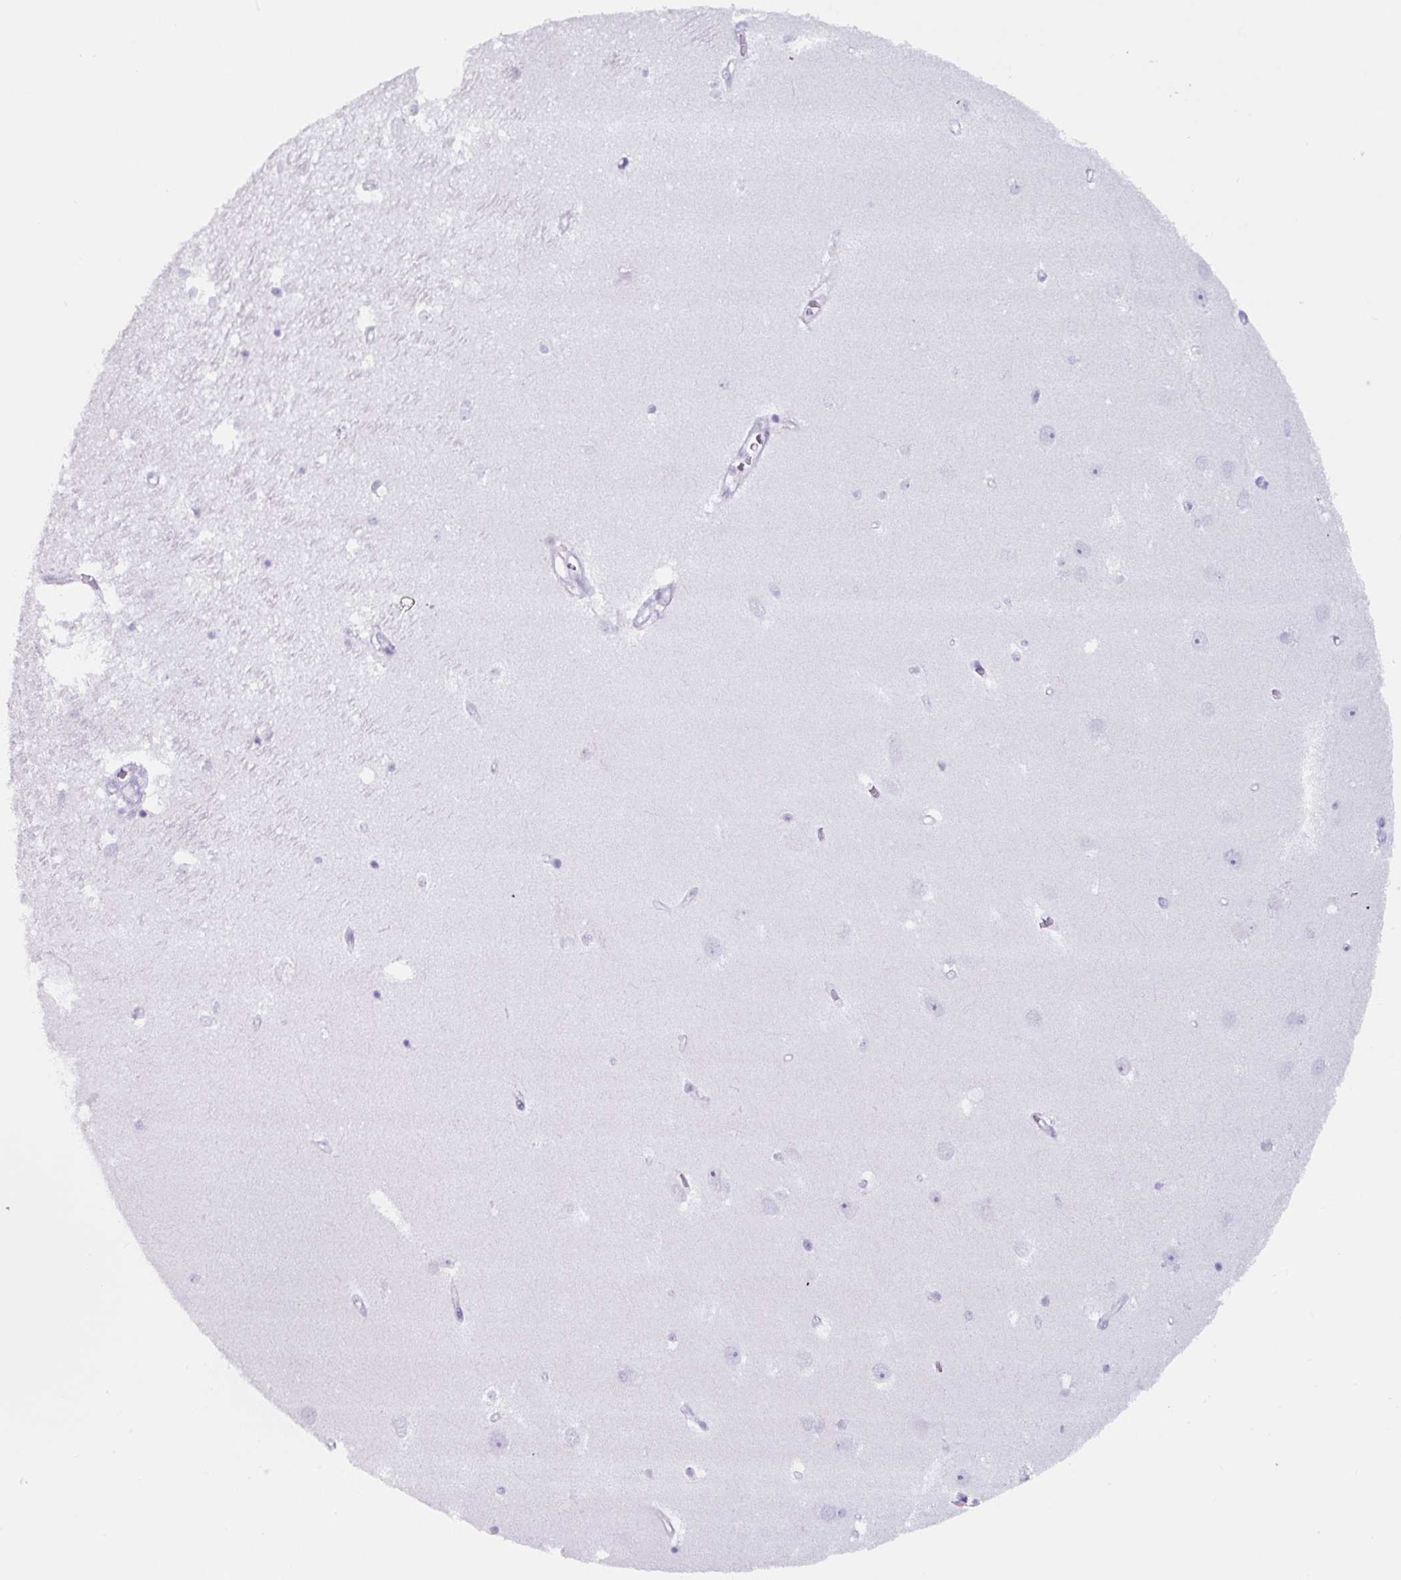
{"staining": {"intensity": "negative", "quantity": "none", "location": "none"}, "tissue": "hippocampus", "cell_type": "Glial cells", "image_type": "normal", "snomed": [{"axis": "morphology", "description": "Normal tissue, NOS"}, {"axis": "topography", "description": "Hippocampus"}], "caption": "The histopathology image exhibits no staining of glial cells in normal hippocampus.", "gene": "TNFRSF8", "patient": {"sex": "female", "age": 64}}